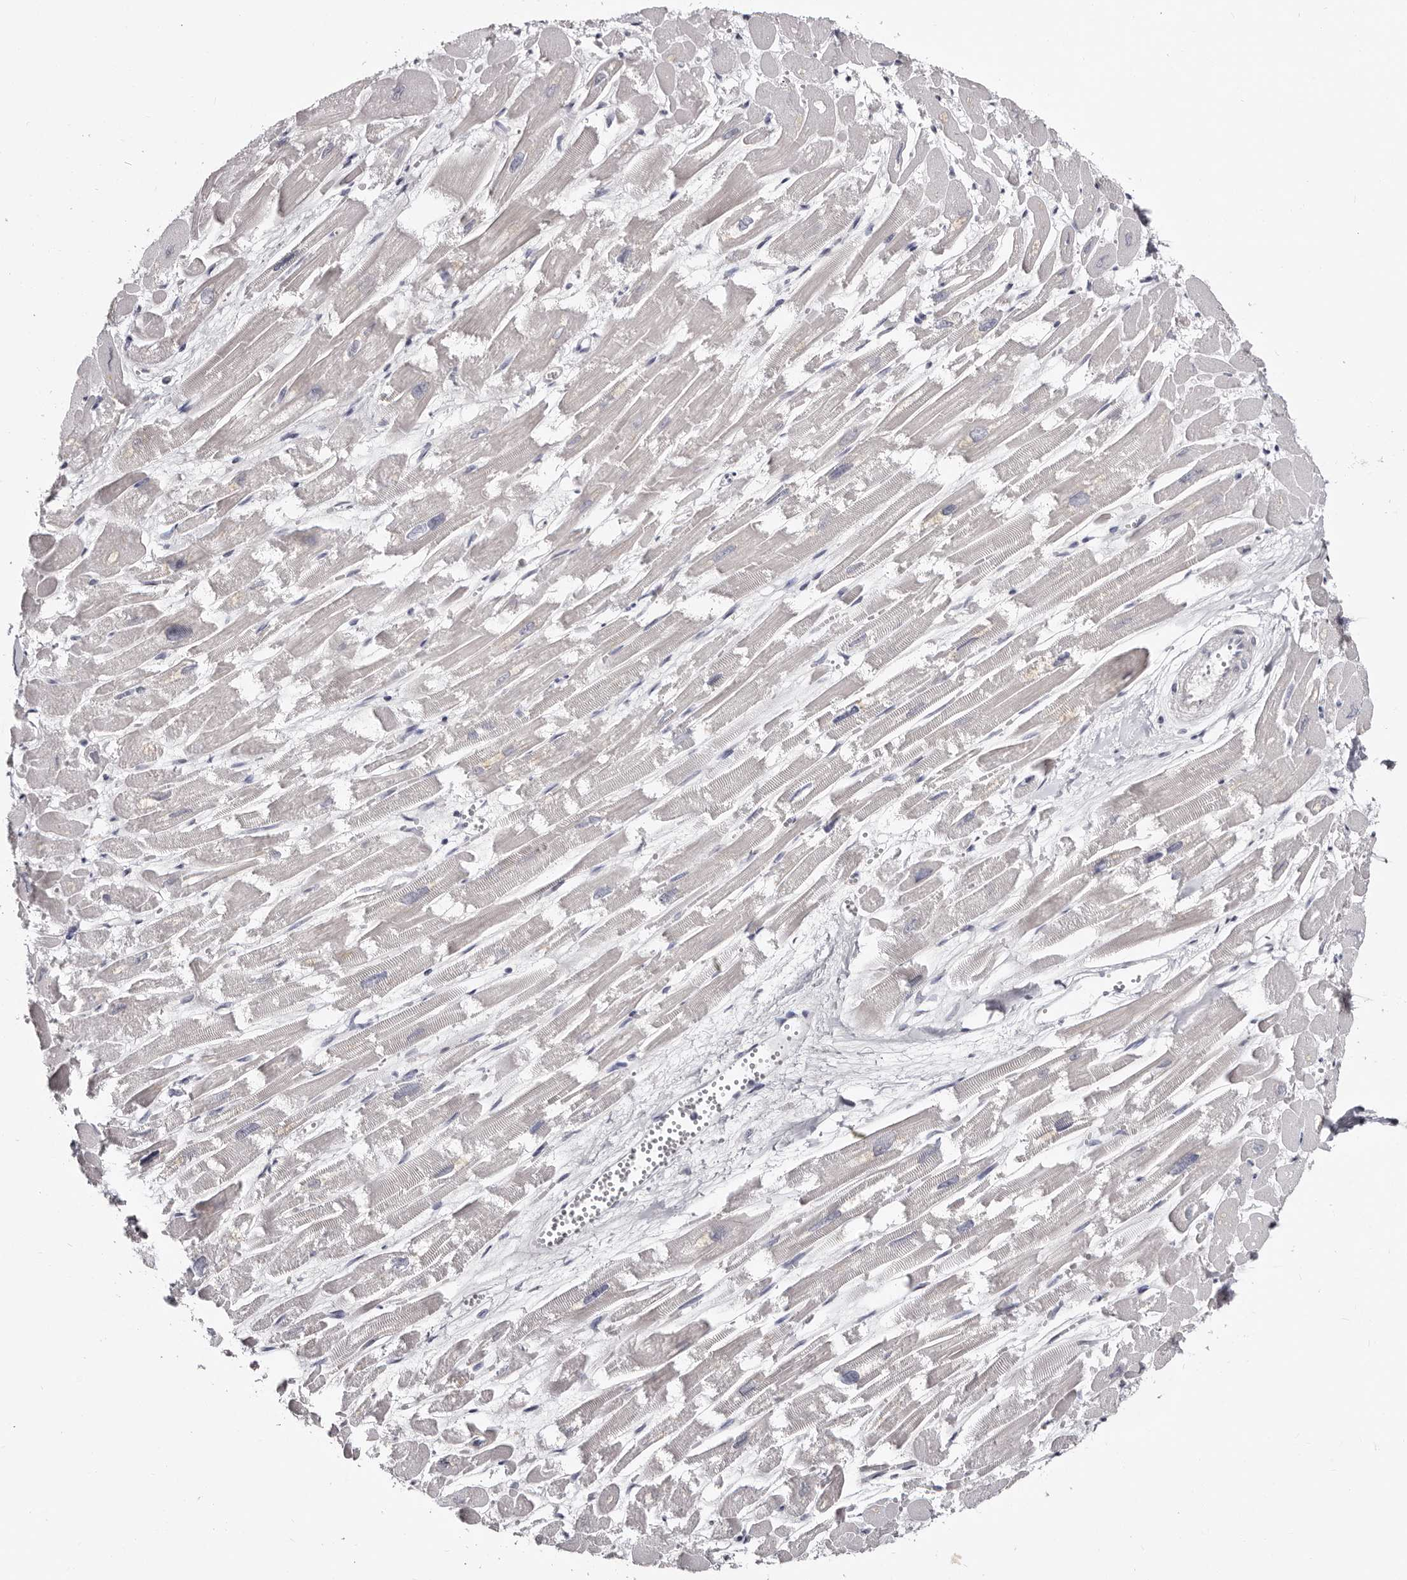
{"staining": {"intensity": "negative", "quantity": "none", "location": "none"}, "tissue": "heart muscle", "cell_type": "Cardiomyocytes", "image_type": "normal", "snomed": [{"axis": "morphology", "description": "Normal tissue, NOS"}, {"axis": "topography", "description": "Heart"}], "caption": "Immunohistochemical staining of normal heart muscle shows no significant expression in cardiomyocytes. The staining is performed using DAB (3,3'-diaminobenzidine) brown chromogen with nuclei counter-stained in using hematoxylin.", "gene": "TBC1D22B", "patient": {"sex": "male", "age": 54}}